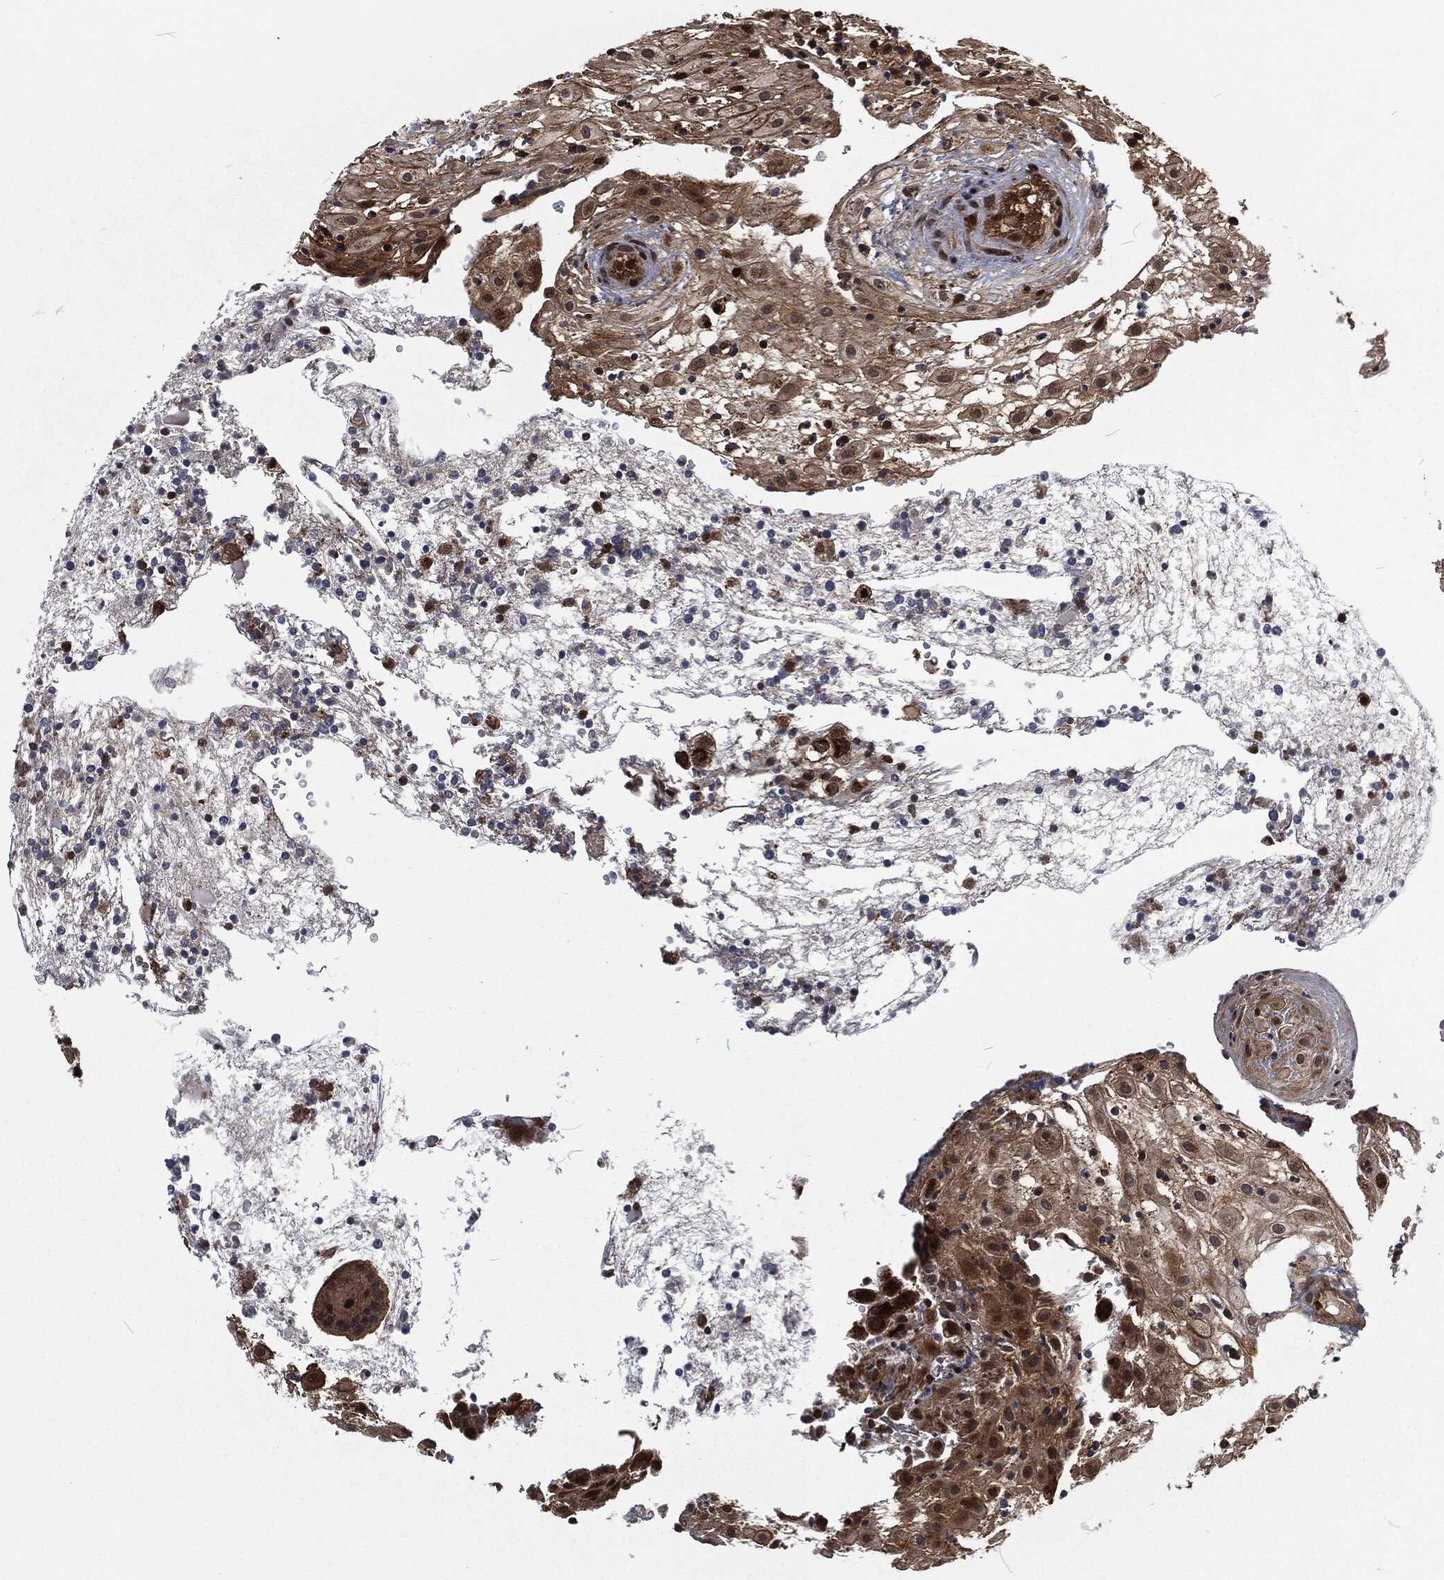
{"staining": {"intensity": "moderate", "quantity": ">75%", "location": "cytoplasmic/membranous"}, "tissue": "placenta", "cell_type": "Decidual cells", "image_type": "normal", "snomed": [{"axis": "morphology", "description": "Normal tissue, NOS"}, {"axis": "topography", "description": "Placenta"}], "caption": "Immunohistochemical staining of normal human placenta displays >75% levels of moderate cytoplasmic/membranous protein staining in approximately >75% of decidual cells.", "gene": "CMPK2", "patient": {"sex": "female", "age": 24}}